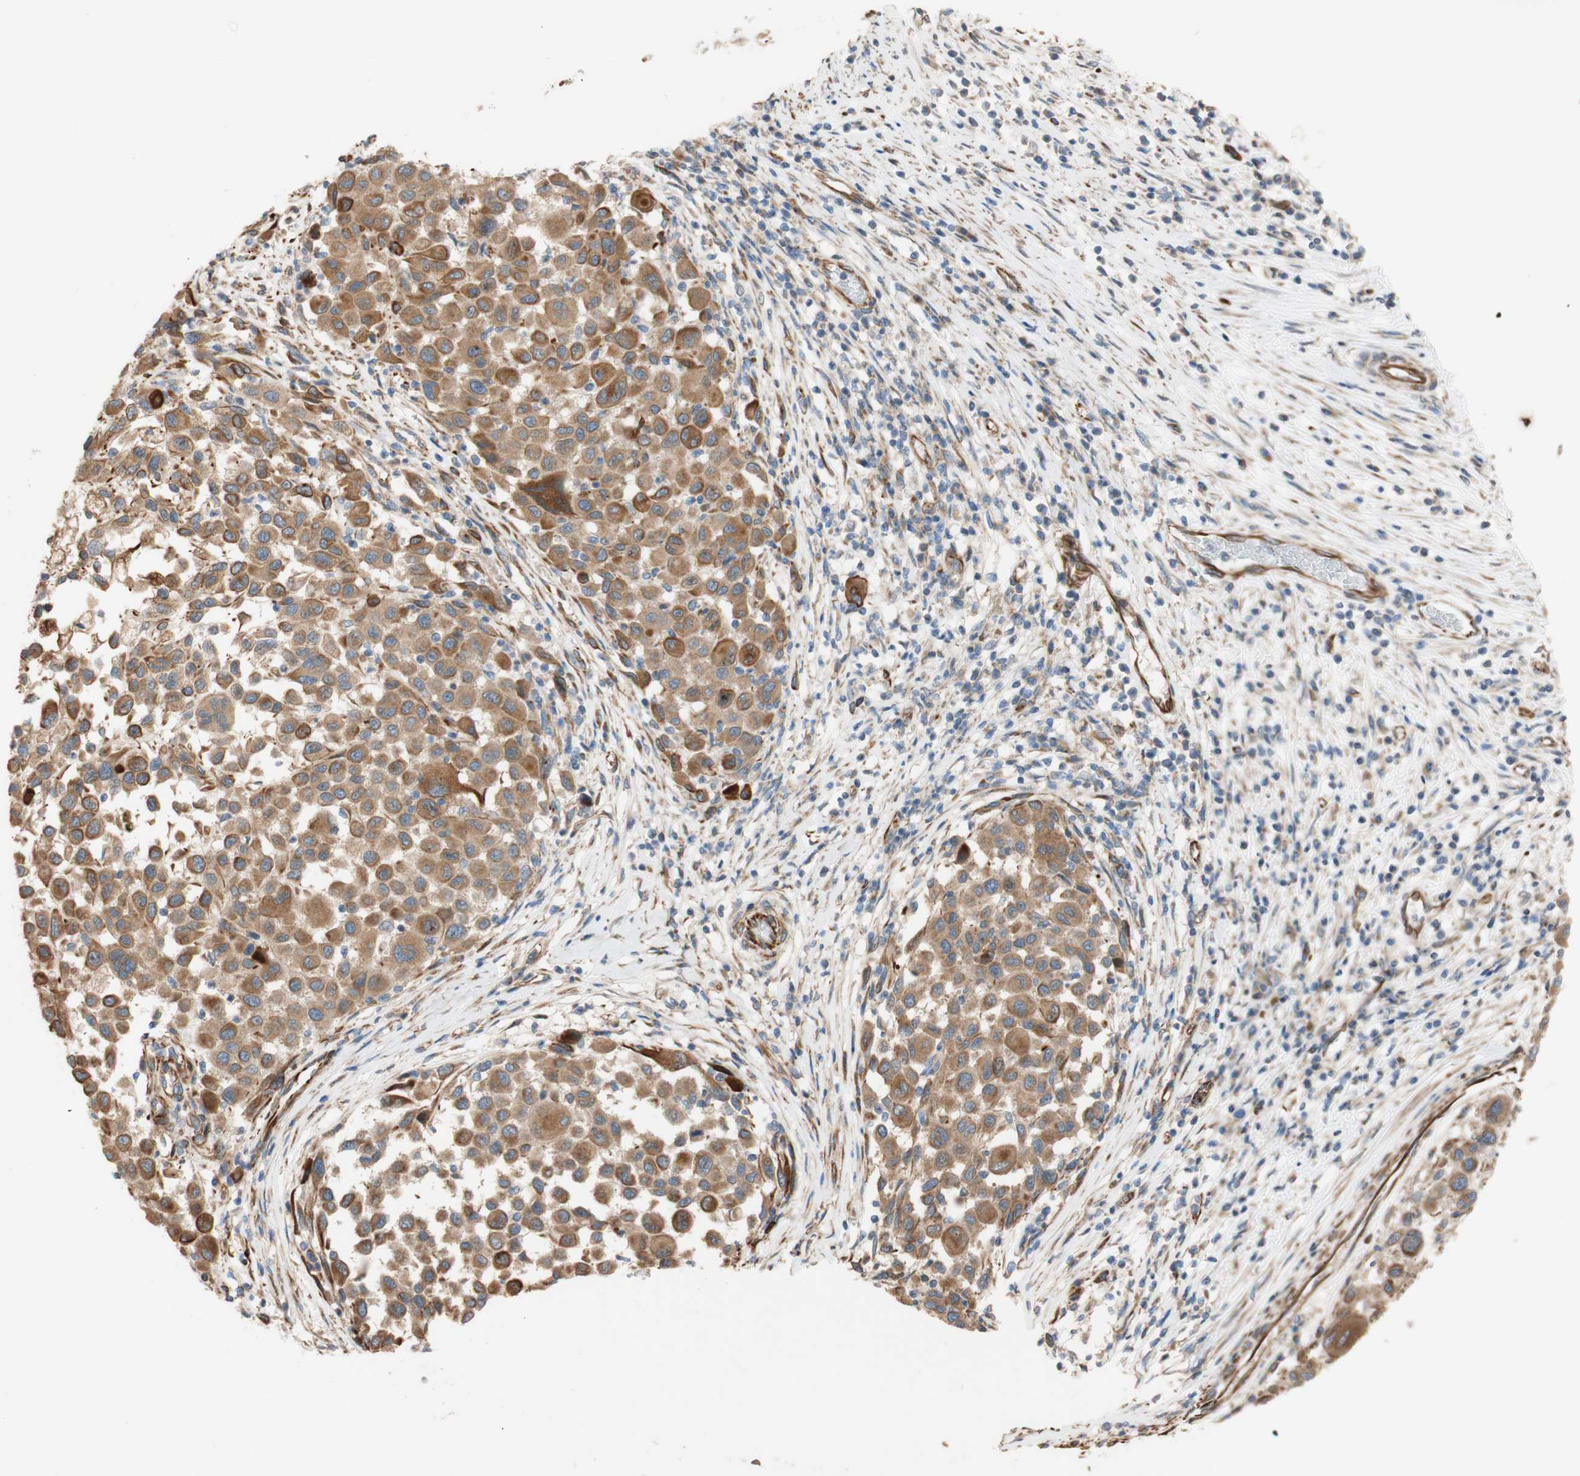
{"staining": {"intensity": "moderate", "quantity": ">75%", "location": "cytoplasmic/membranous"}, "tissue": "melanoma", "cell_type": "Tumor cells", "image_type": "cancer", "snomed": [{"axis": "morphology", "description": "Malignant melanoma, Metastatic site"}, {"axis": "topography", "description": "Lymph node"}], "caption": "Protein staining of malignant melanoma (metastatic site) tissue displays moderate cytoplasmic/membranous expression in approximately >75% of tumor cells.", "gene": "C1orf43", "patient": {"sex": "male", "age": 61}}